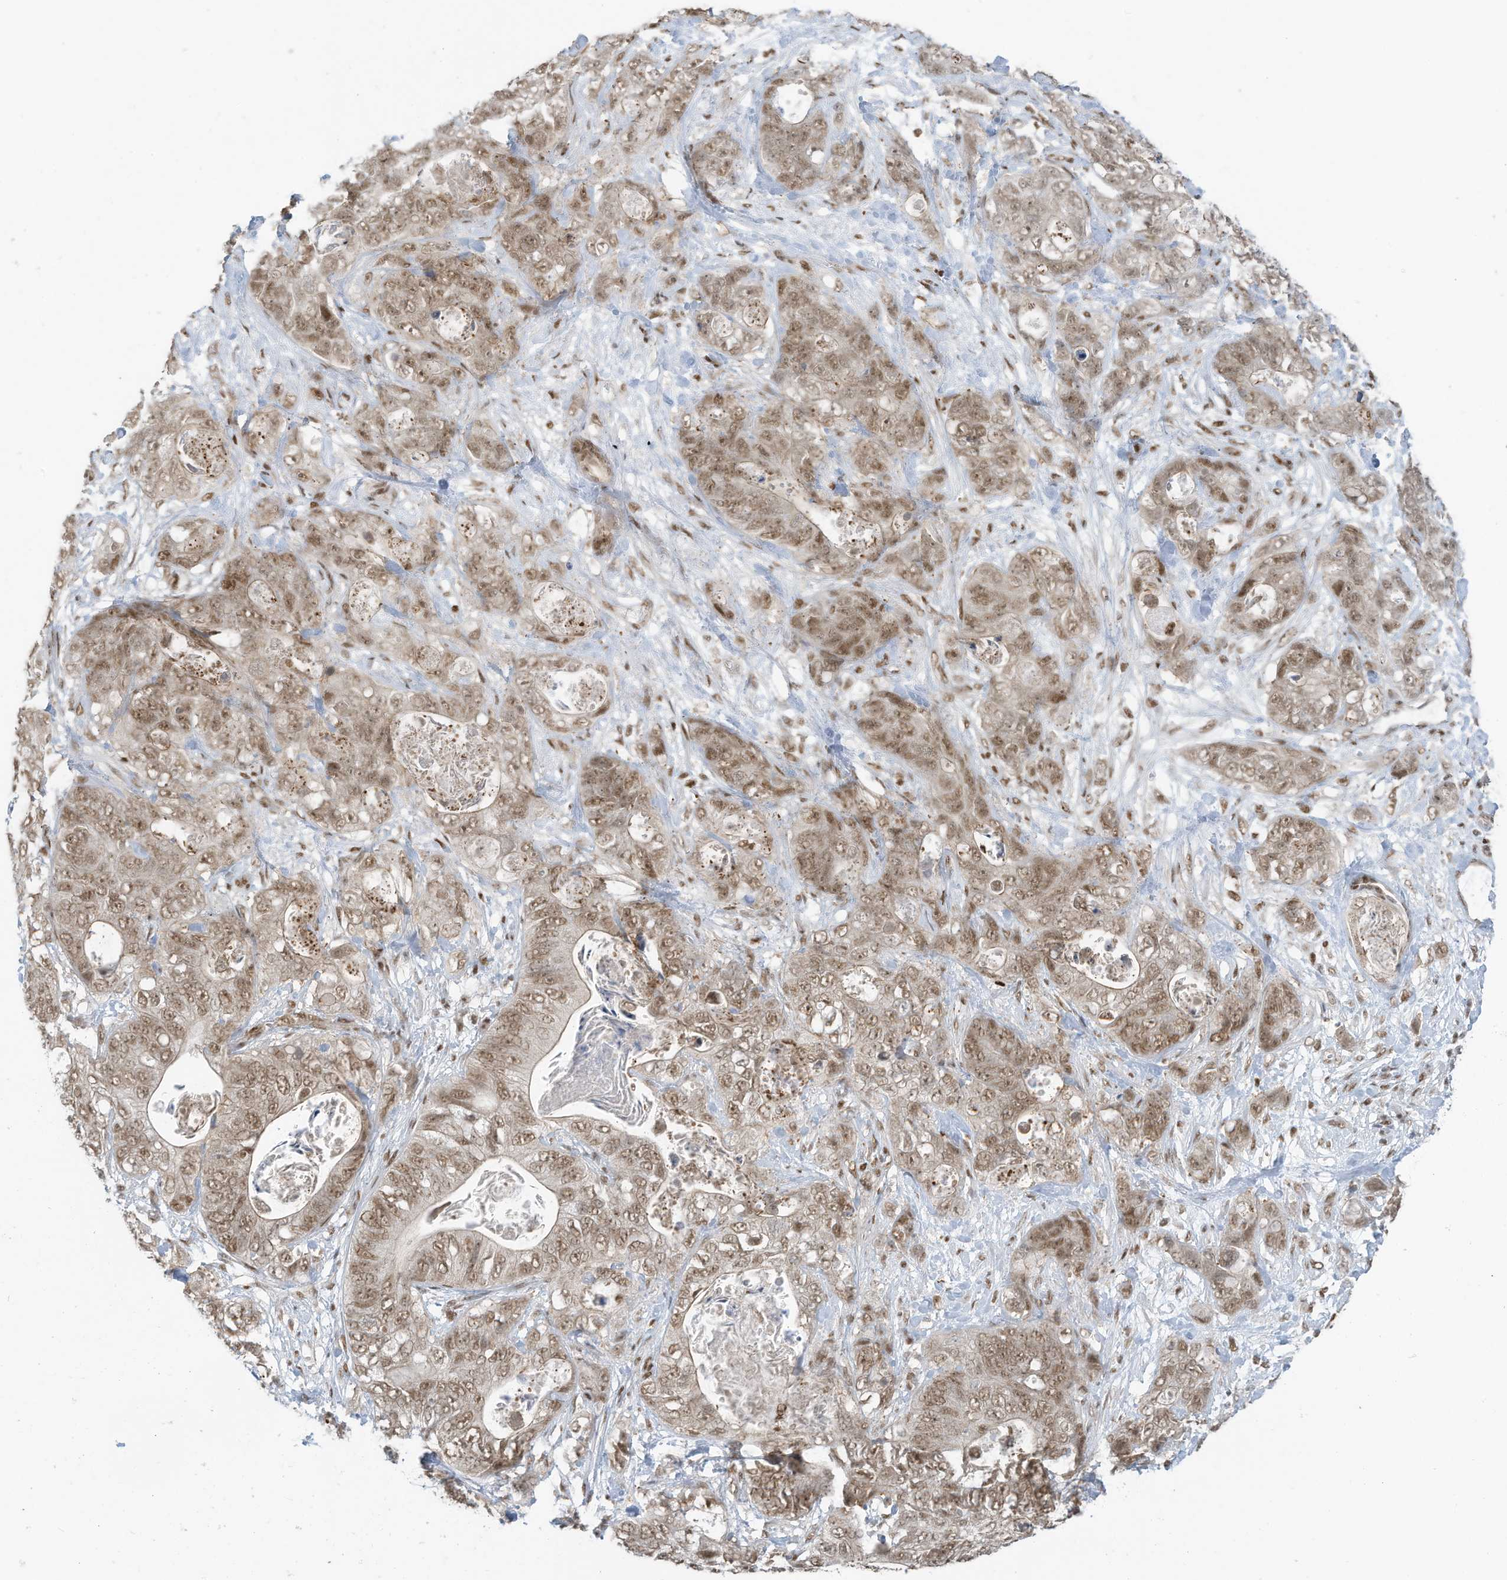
{"staining": {"intensity": "moderate", "quantity": ">75%", "location": "nuclear"}, "tissue": "stomach cancer", "cell_type": "Tumor cells", "image_type": "cancer", "snomed": [{"axis": "morphology", "description": "Normal tissue, NOS"}, {"axis": "morphology", "description": "Adenocarcinoma, NOS"}, {"axis": "topography", "description": "Stomach"}], "caption": "Brown immunohistochemical staining in stomach adenocarcinoma shows moderate nuclear positivity in approximately >75% of tumor cells.", "gene": "DBR1", "patient": {"sex": "female", "age": 89}}